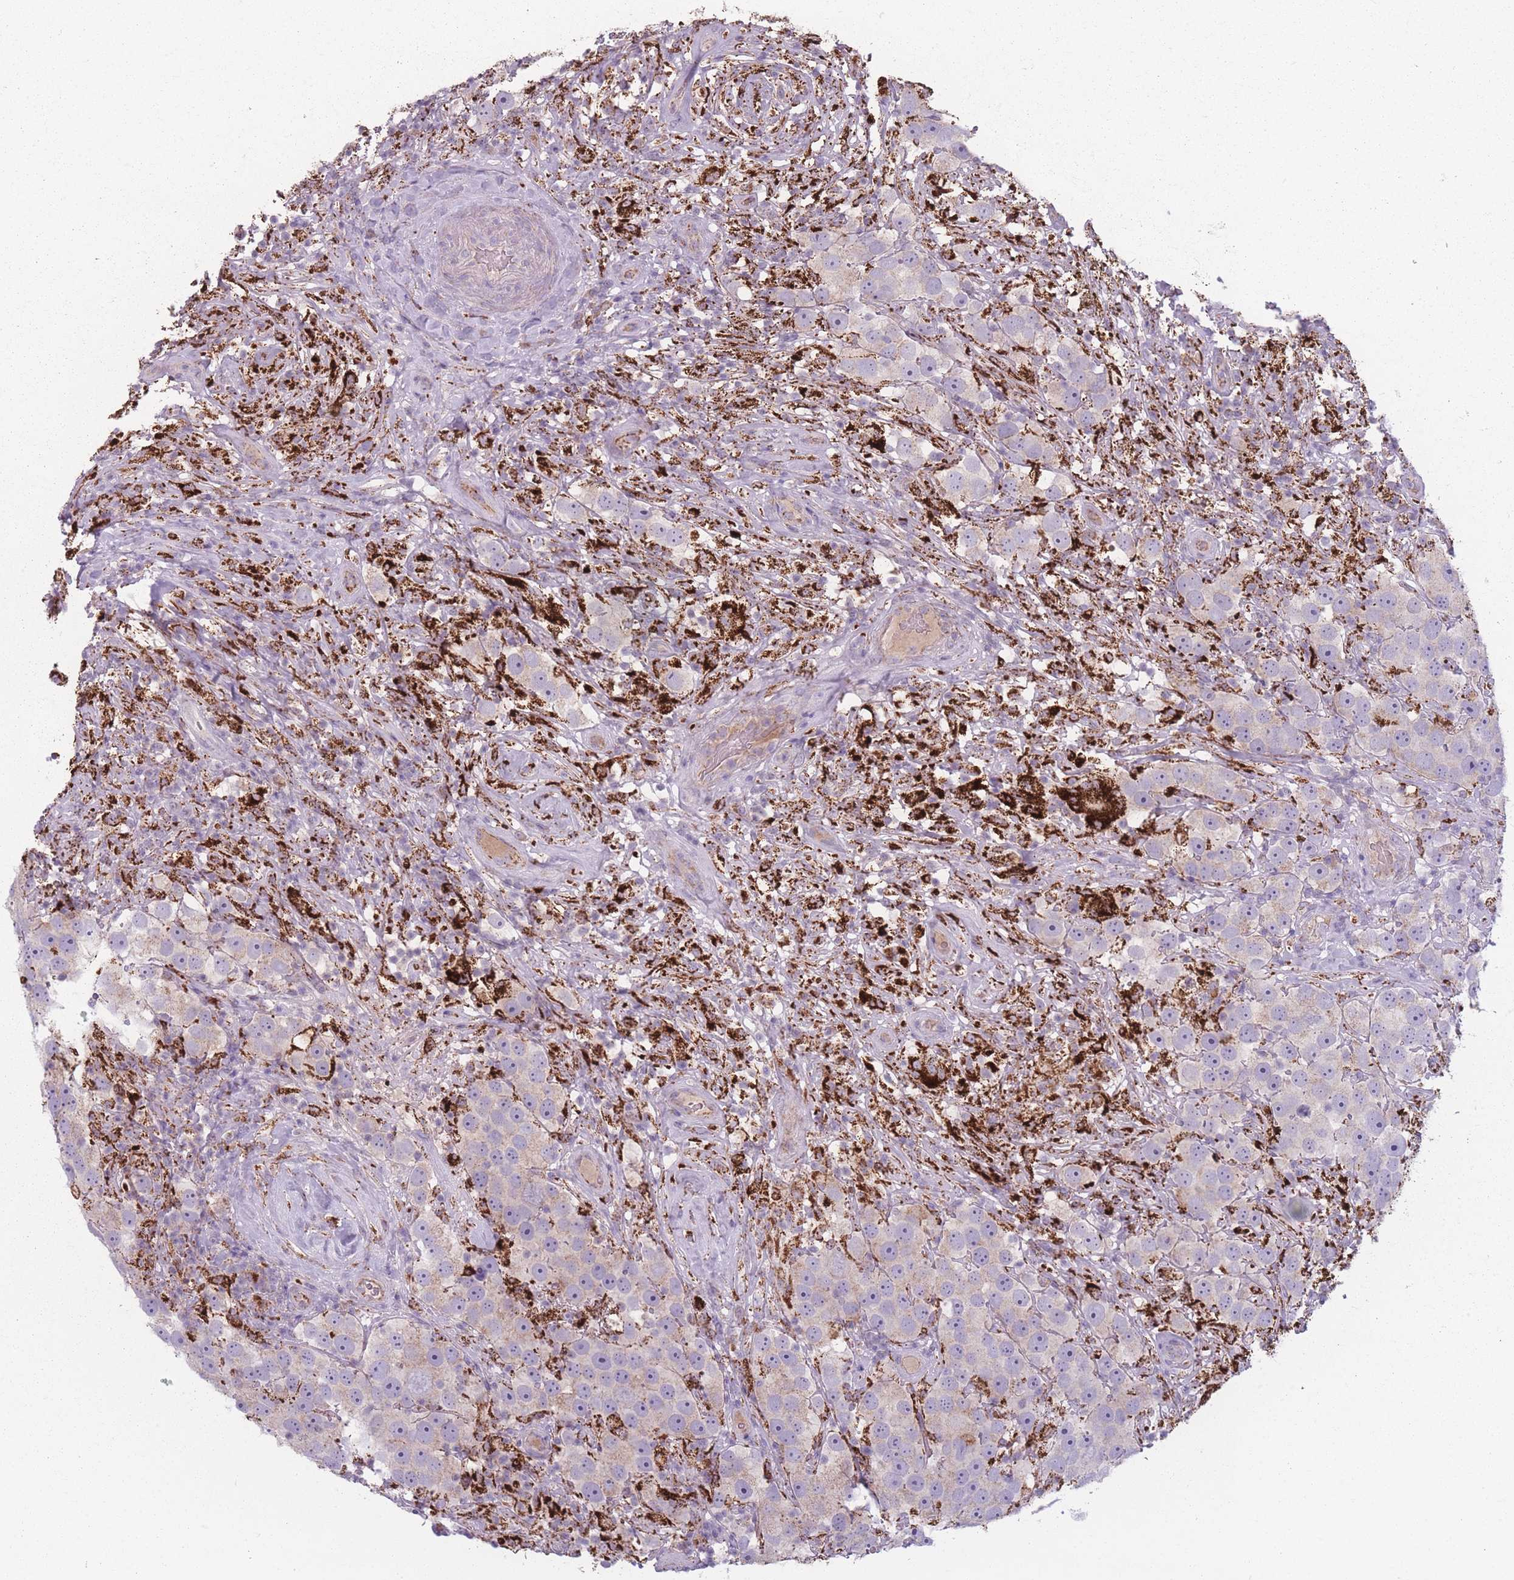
{"staining": {"intensity": "weak", "quantity": "<25%", "location": "cytoplasmic/membranous"}, "tissue": "testis cancer", "cell_type": "Tumor cells", "image_type": "cancer", "snomed": [{"axis": "morphology", "description": "Seminoma, NOS"}, {"axis": "topography", "description": "Testis"}], "caption": "IHC photomicrograph of neoplastic tissue: human testis cancer (seminoma) stained with DAB (3,3'-diaminobenzidine) exhibits no significant protein expression in tumor cells.", "gene": "PEX11B", "patient": {"sex": "male", "age": 49}}